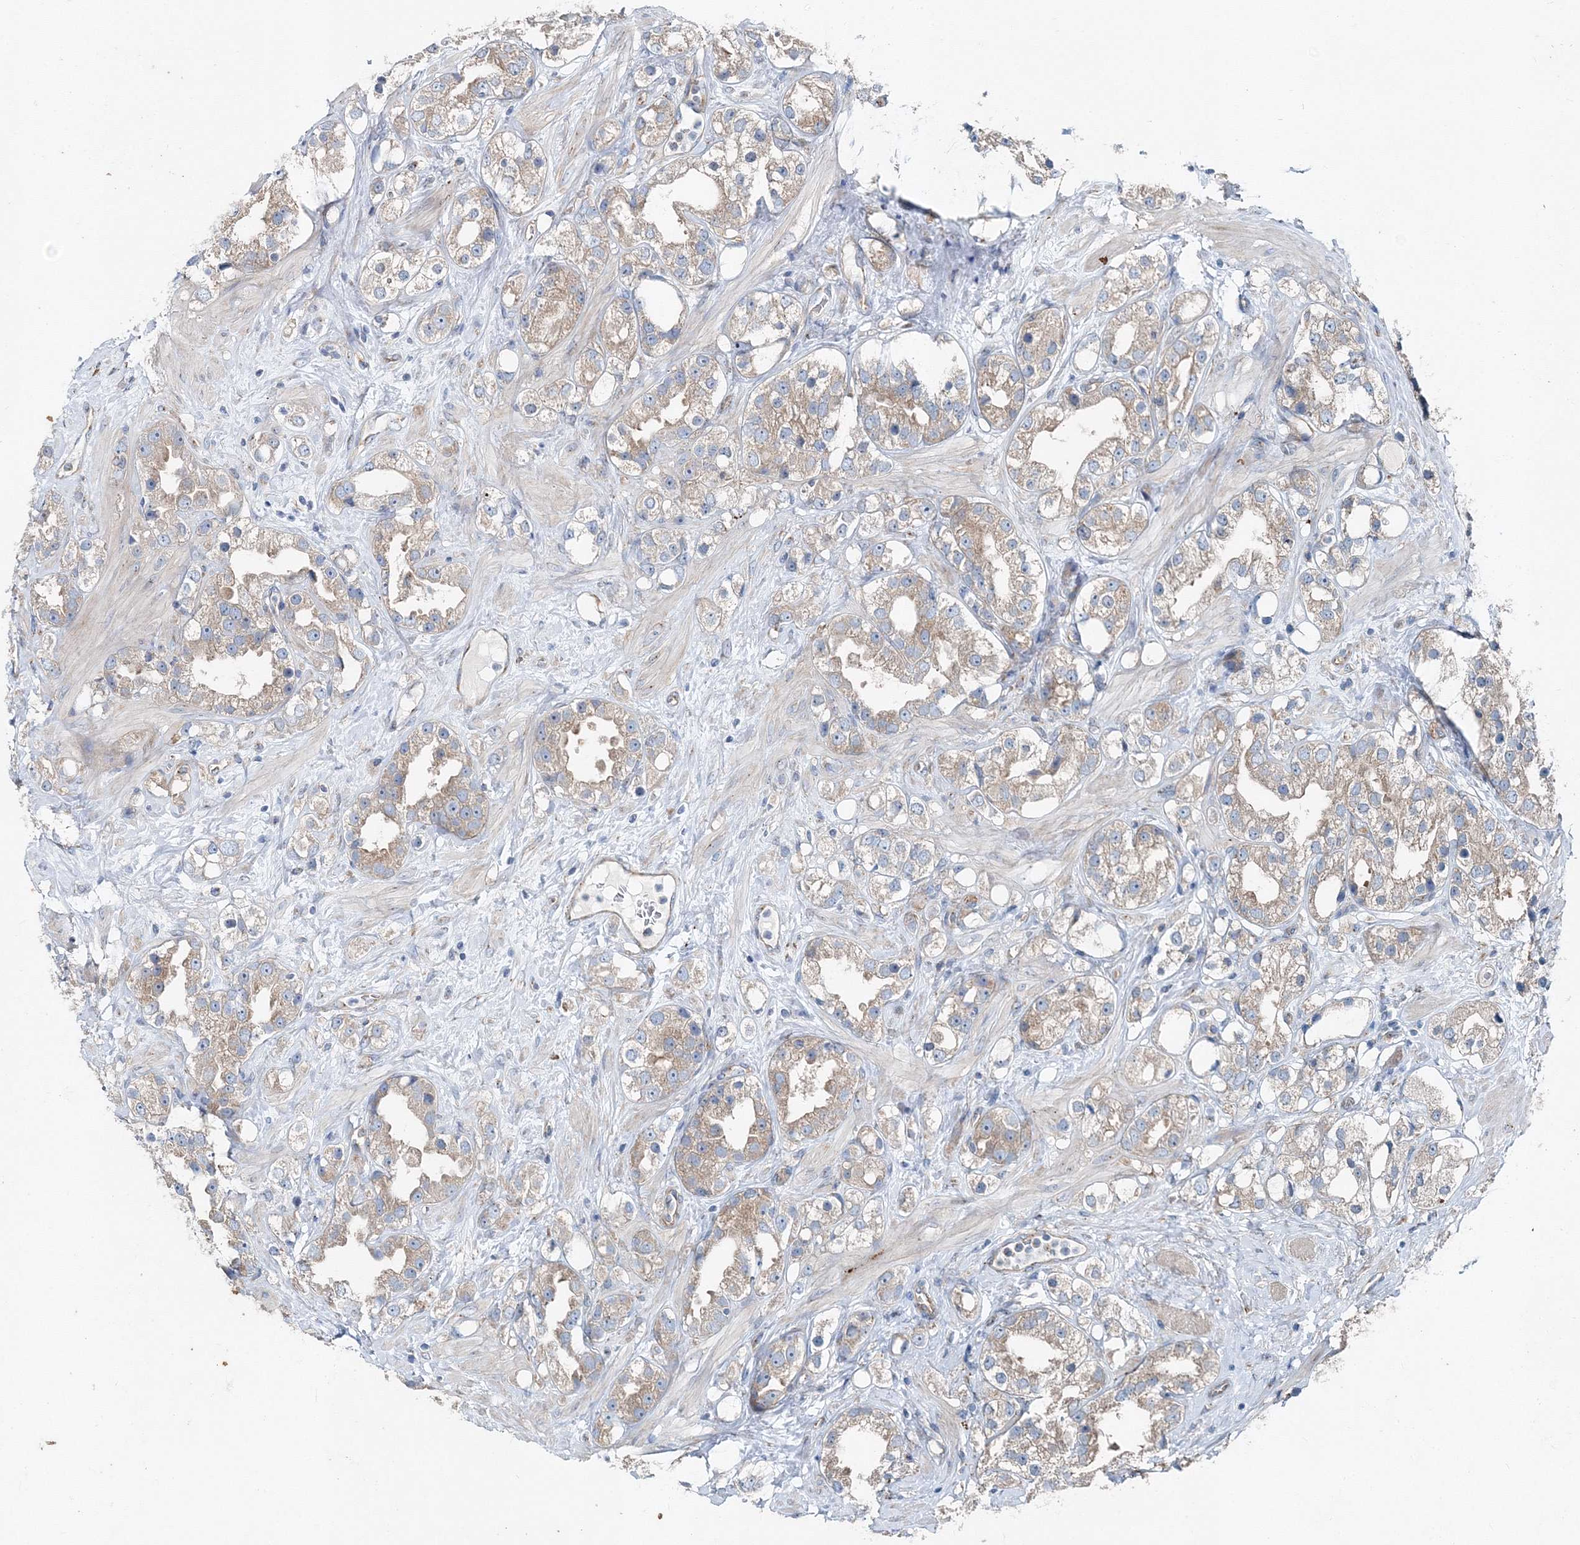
{"staining": {"intensity": "weak", "quantity": ">75%", "location": "cytoplasmic/membranous"}, "tissue": "prostate cancer", "cell_type": "Tumor cells", "image_type": "cancer", "snomed": [{"axis": "morphology", "description": "Adenocarcinoma, NOS"}, {"axis": "topography", "description": "Prostate"}], "caption": "Prostate adenocarcinoma tissue shows weak cytoplasmic/membranous staining in about >75% of tumor cells, visualized by immunohistochemistry.", "gene": "MPHOSPH9", "patient": {"sex": "male", "age": 79}}